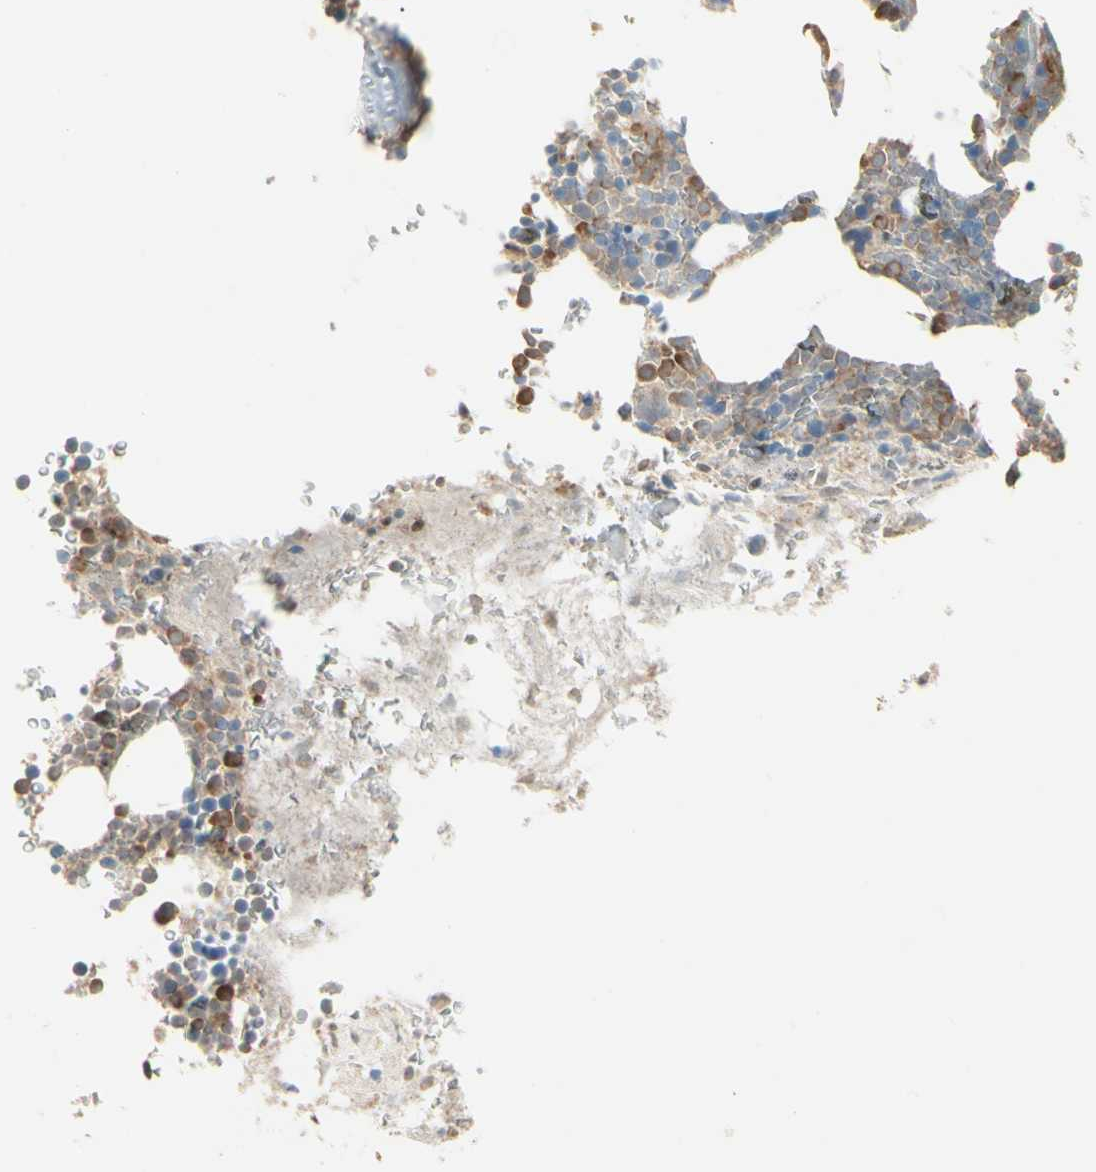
{"staining": {"intensity": "moderate", "quantity": ">75%", "location": "cytoplasmic/membranous"}, "tissue": "bone marrow", "cell_type": "Hematopoietic cells", "image_type": "normal", "snomed": [{"axis": "morphology", "description": "Normal tissue, NOS"}, {"axis": "topography", "description": "Bone marrow"}], "caption": "Immunohistochemical staining of benign human bone marrow shows >75% levels of moderate cytoplasmic/membranous protein staining in approximately >75% of hematopoietic cells. (Stains: DAB in brown, nuclei in blue, Microscopy: brightfield microscopy at high magnification).", "gene": "IRAG1", "patient": {"sex": "male"}}